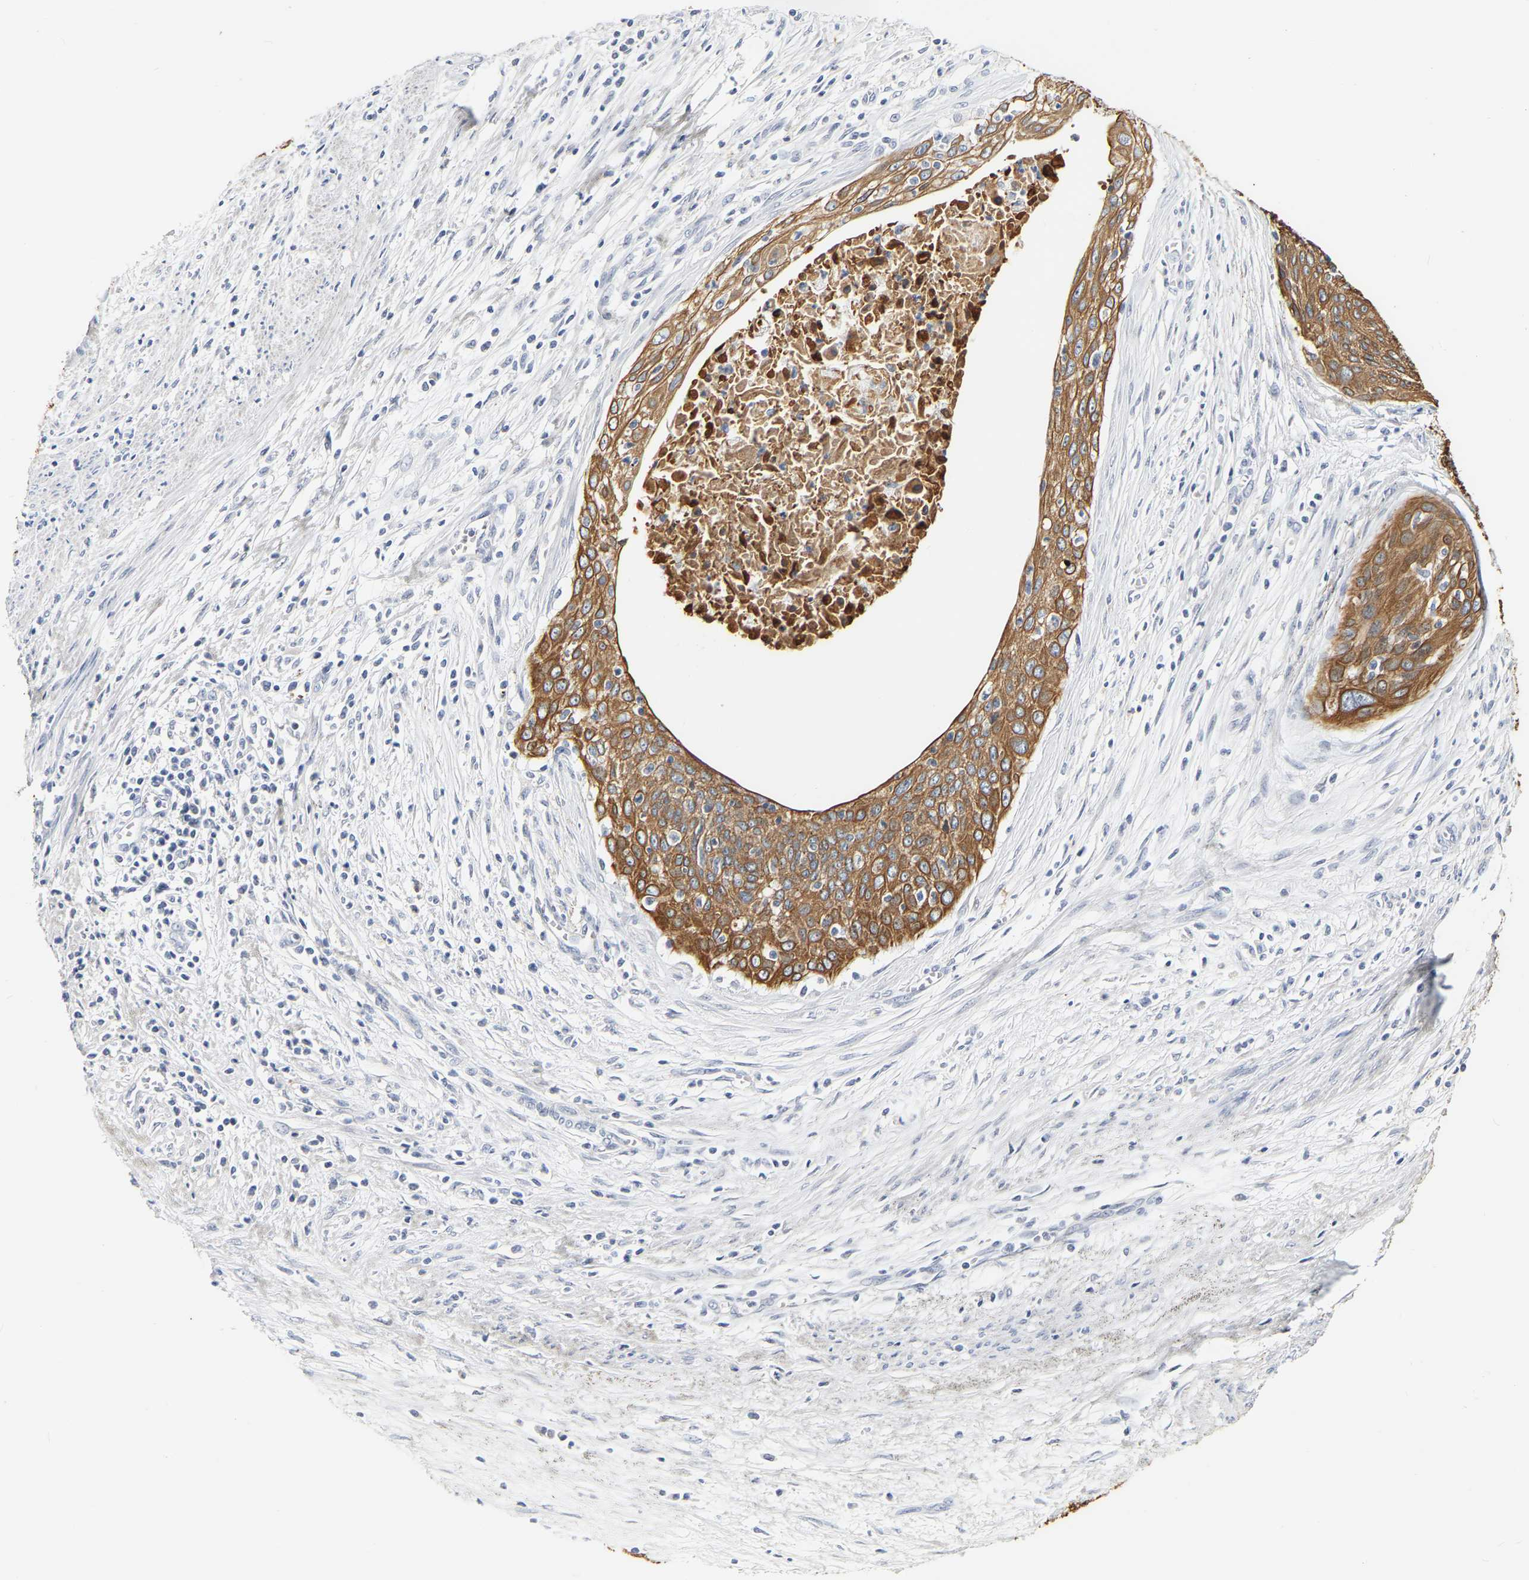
{"staining": {"intensity": "moderate", "quantity": ">75%", "location": "cytoplasmic/membranous"}, "tissue": "cervical cancer", "cell_type": "Tumor cells", "image_type": "cancer", "snomed": [{"axis": "morphology", "description": "Squamous cell carcinoma, NOS"}, {"axis": "topography", "description": "Cervix"}], "caption": "IHC histopathology image of neoplastic tissue: cervical cancer stained using immunohistochemistry demonstrates medium levels of moderate protein expression localized specifically in the cytoplasmic/membranous of tumor cells, appearing as a cytoplasmic/membranous brown color.", "gene": "KRT76", "patient": {"sex": "female", "age": 55}}